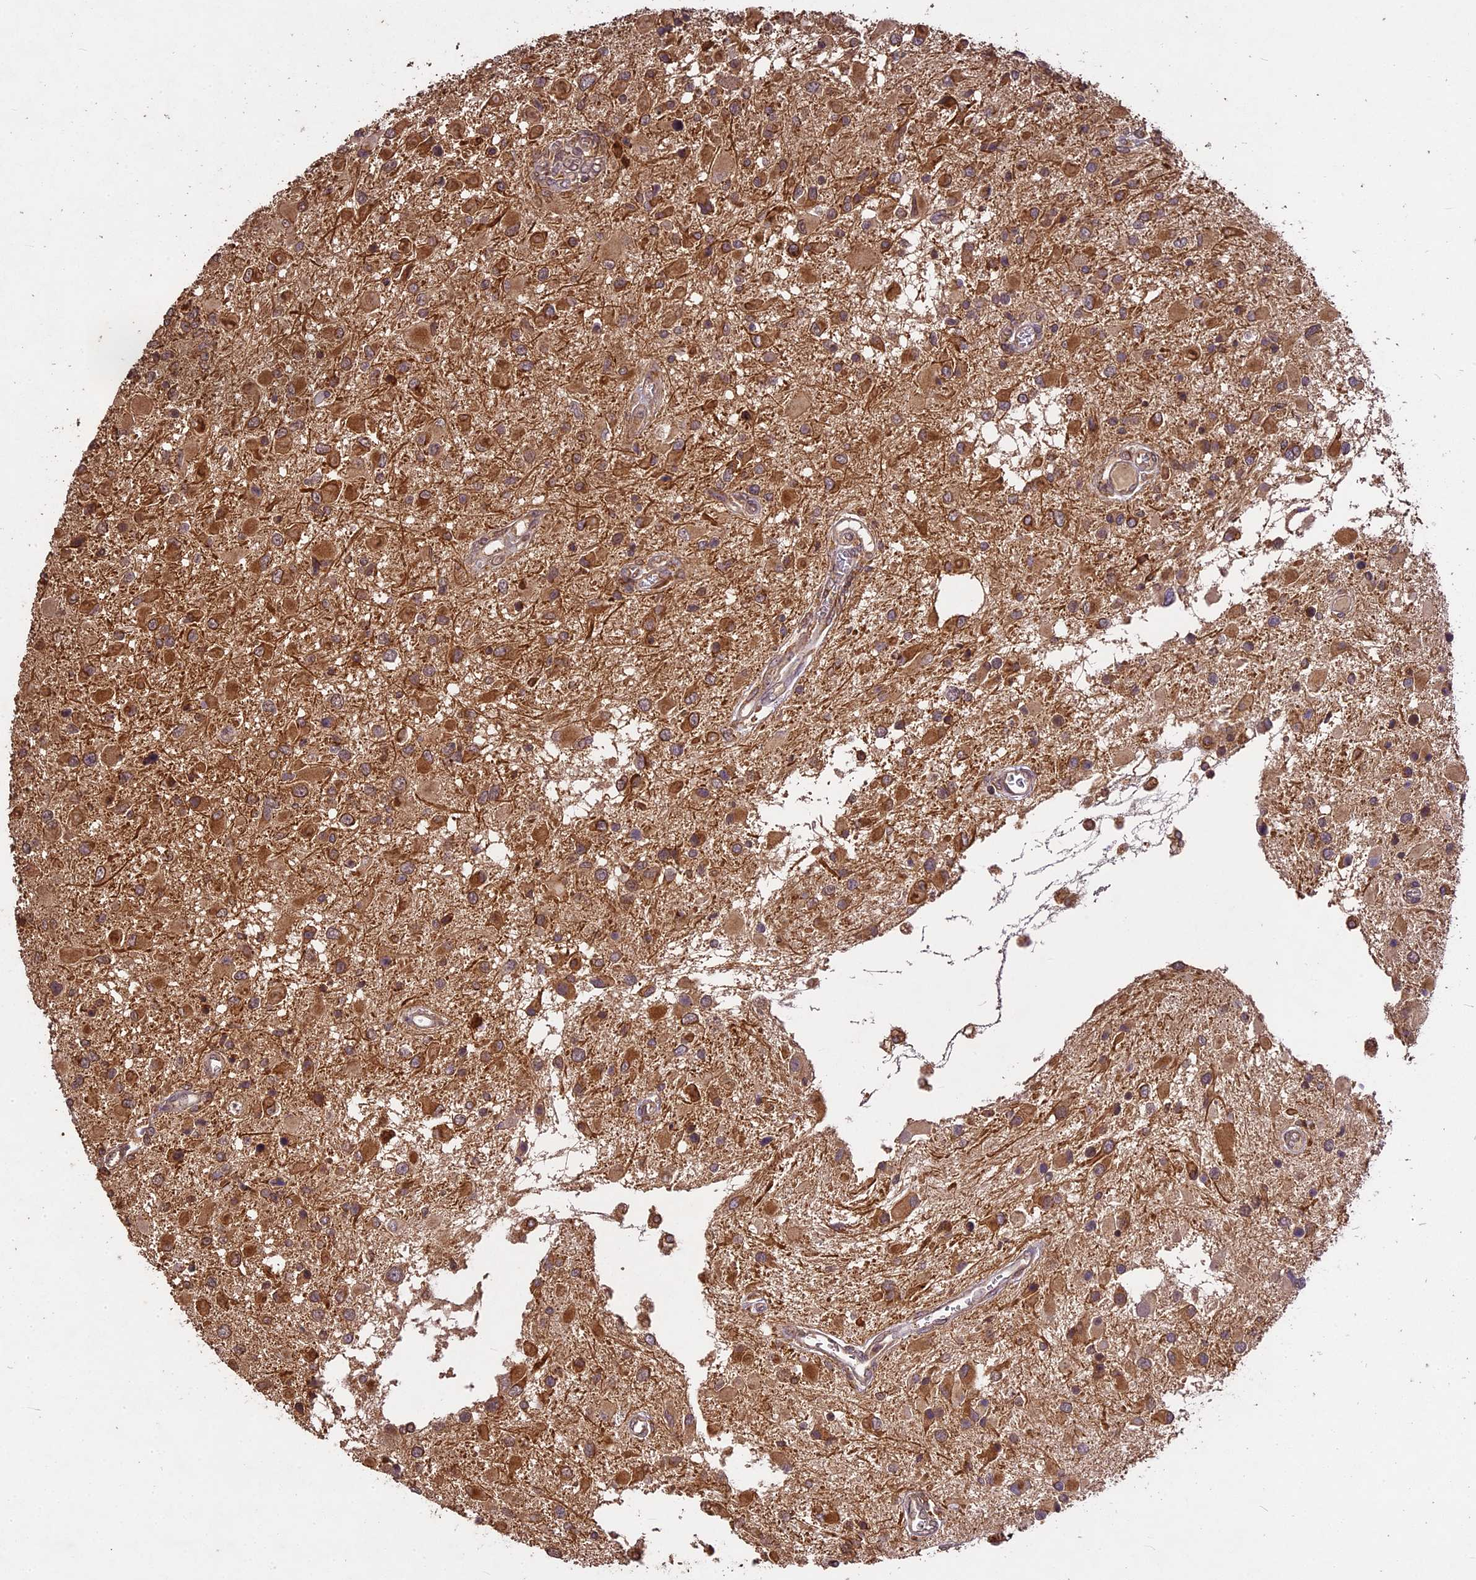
{"staining": {"intensity": "moderate", "quantity": ">75%", "location": "cytoplasmic/membranous"}, "tissue": "glioma", "cell_type": "Tumor cells", "image_type": "cancer", "snomed": [{"axis": "morphology", "description": "Glioma, malignant, High grade"}, {"axis": "topography", "description": "Brain"}], "caption": "There is medium levels of moderate cytoplasmic/membranous positivity in tumor cells of high-grade glioma (malignant), as demonstrated by immunohistochemical staining (brown color).", "gene": "BRAP", "patient": {"sex": "male", "age": 53}}